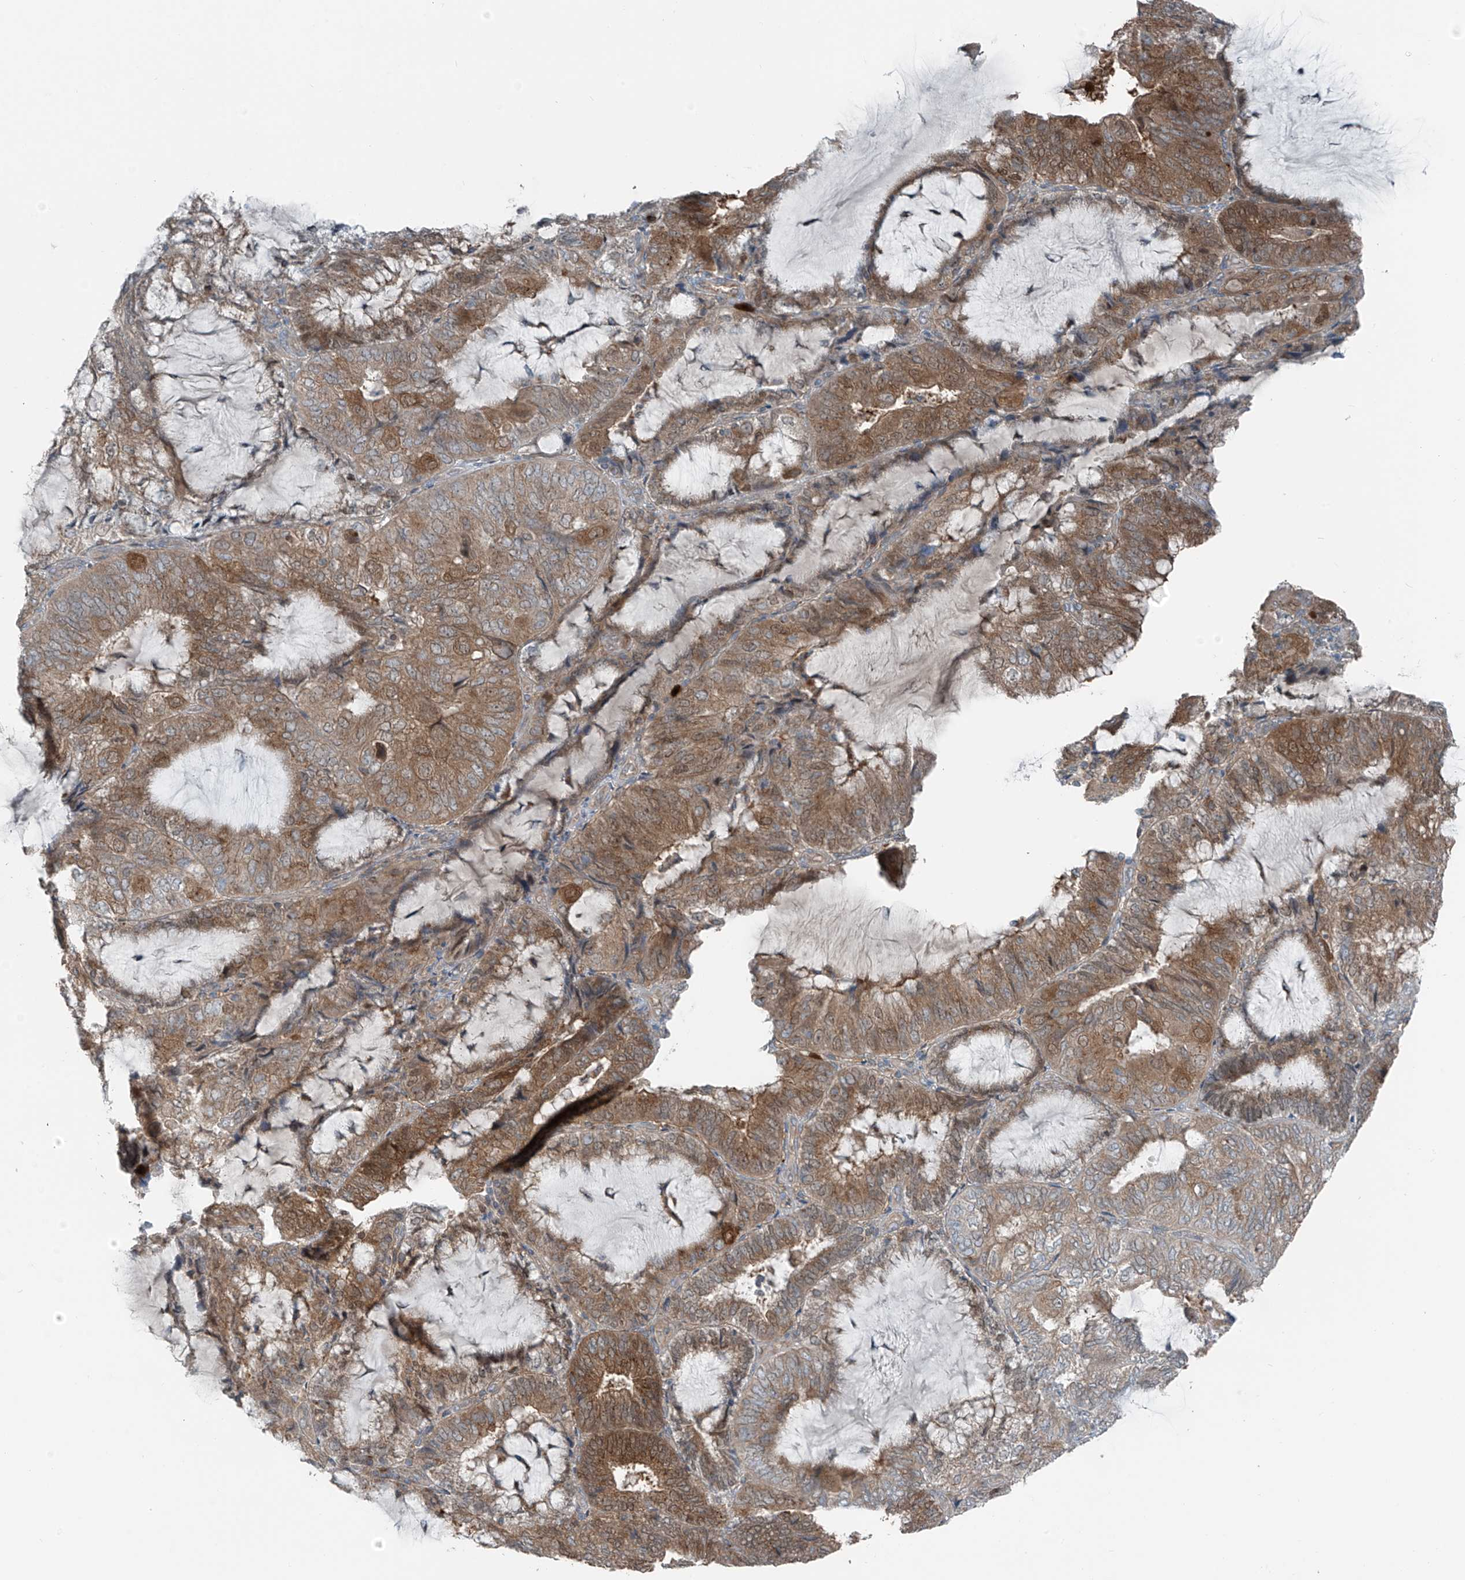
{"staining": {"intensity": "moderate", "quantity": ">75%", "location": "cytoplasmic/membranous"}, "tissue": "endometrial cancer", "cell_type": "Tumor cells", "image_type": "cancer", "snomed": [{"axis": "morphology", "description": "Adenocarcinoma, NOS"}, {"axis": "topography", "description": "Endometrium"}], "caption": "Brown immunohistochemical staining in human adenocarcinoma (endometrial) shows moderate cytoplasmic/membranous staining in approximately >75% of tumor cells. Ihc stains the protein of interest in brown and the nuclei are stained blue.", "gene": "SLC12A6", "patient": {"sex": "female", "age": 81}}